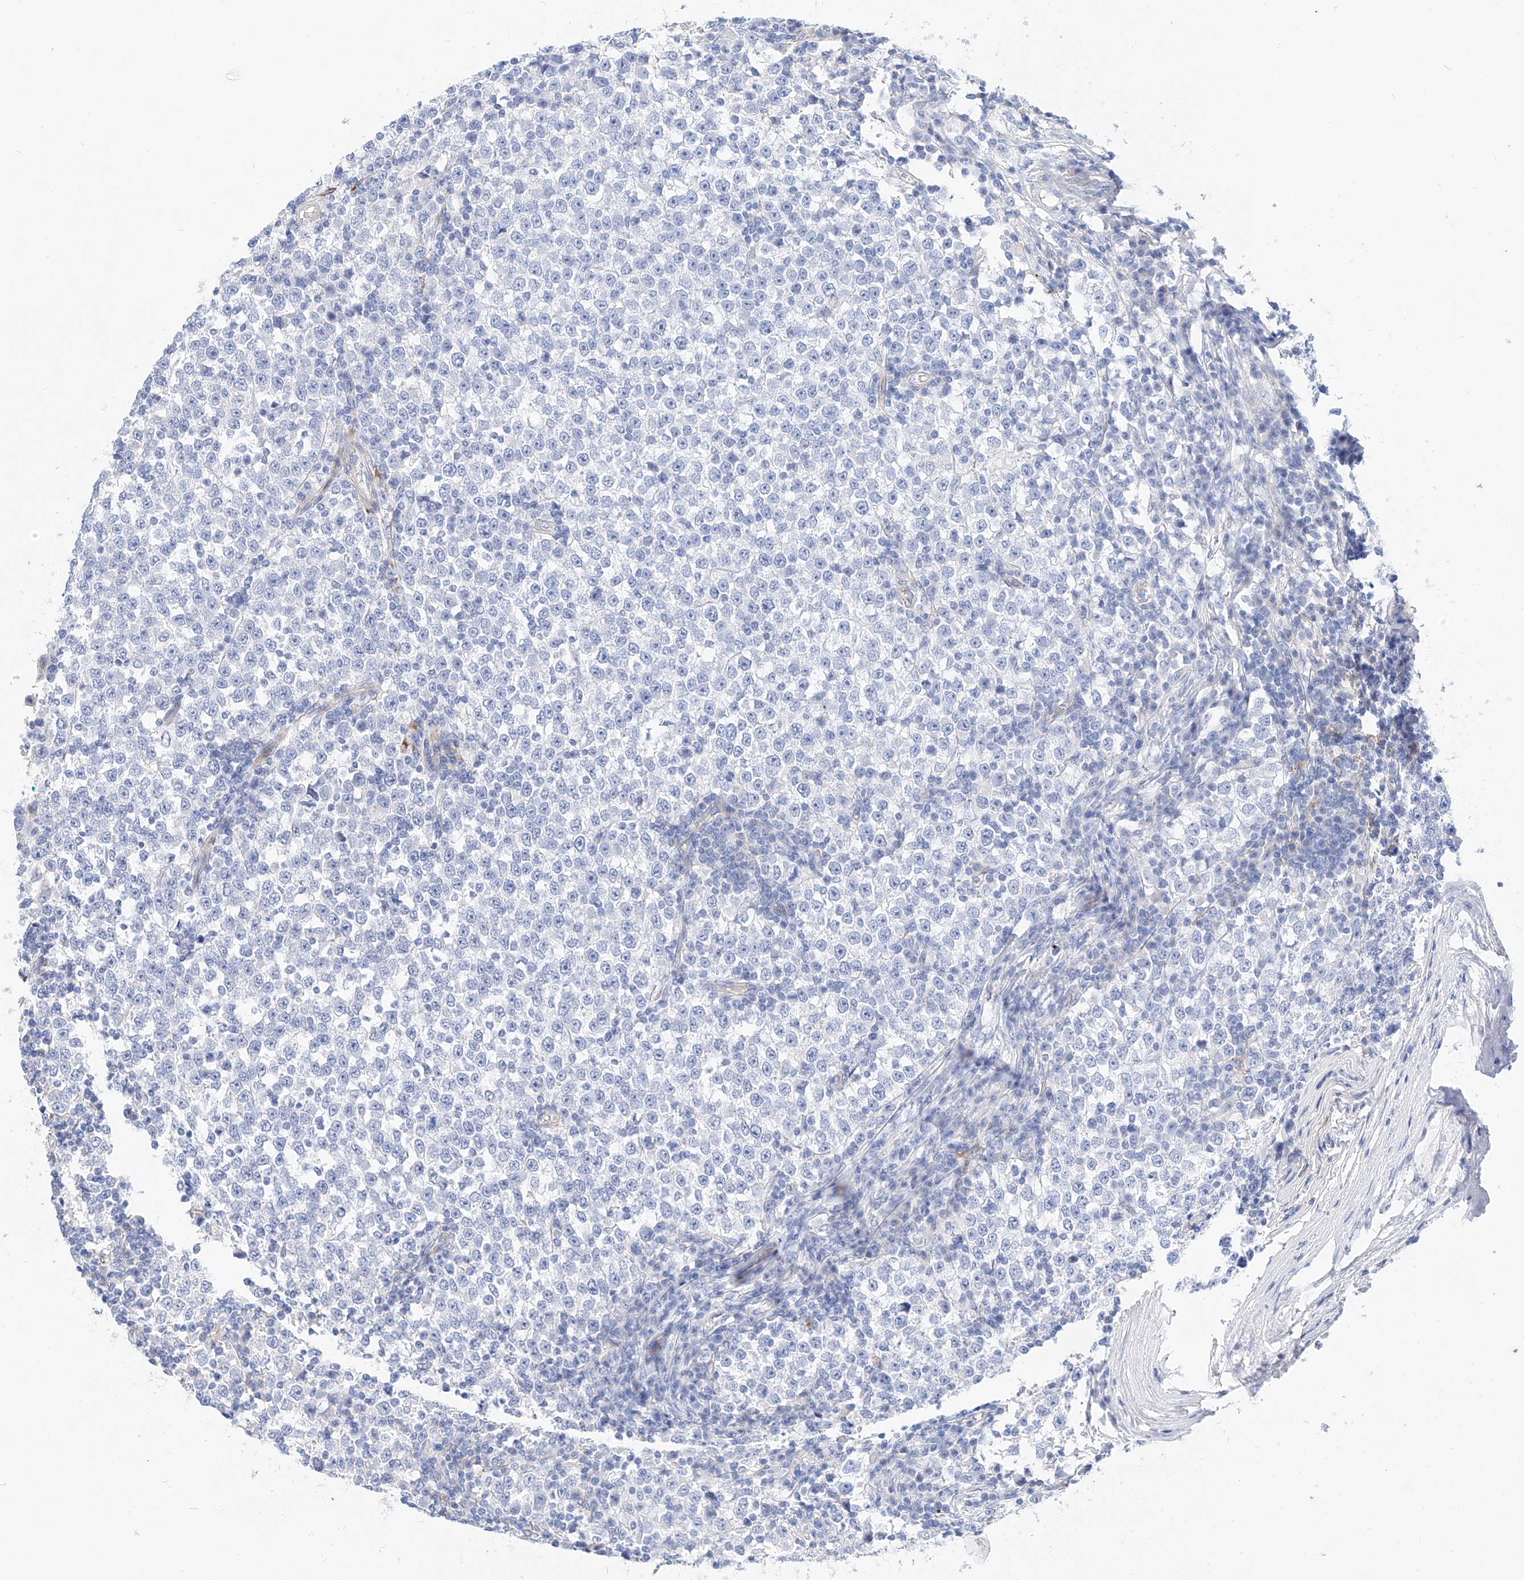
{"staining": {"intensity": "negative", "quantity": "none", "location": "none"}, "tissue": "testis cancer", "cell_type": "Tumor cells", "image_type": "cancer", "snomed": [{"axis": "morphology", "description": "Seminoma, NOS"}, {"axis": "topography", "description": "Testis"}], "caption": "This is an IHC image of testis cancer. There is no positivity in tumor cells.", "gene": "SBSPON", "patient": {"sex": "male", "age": 65}}